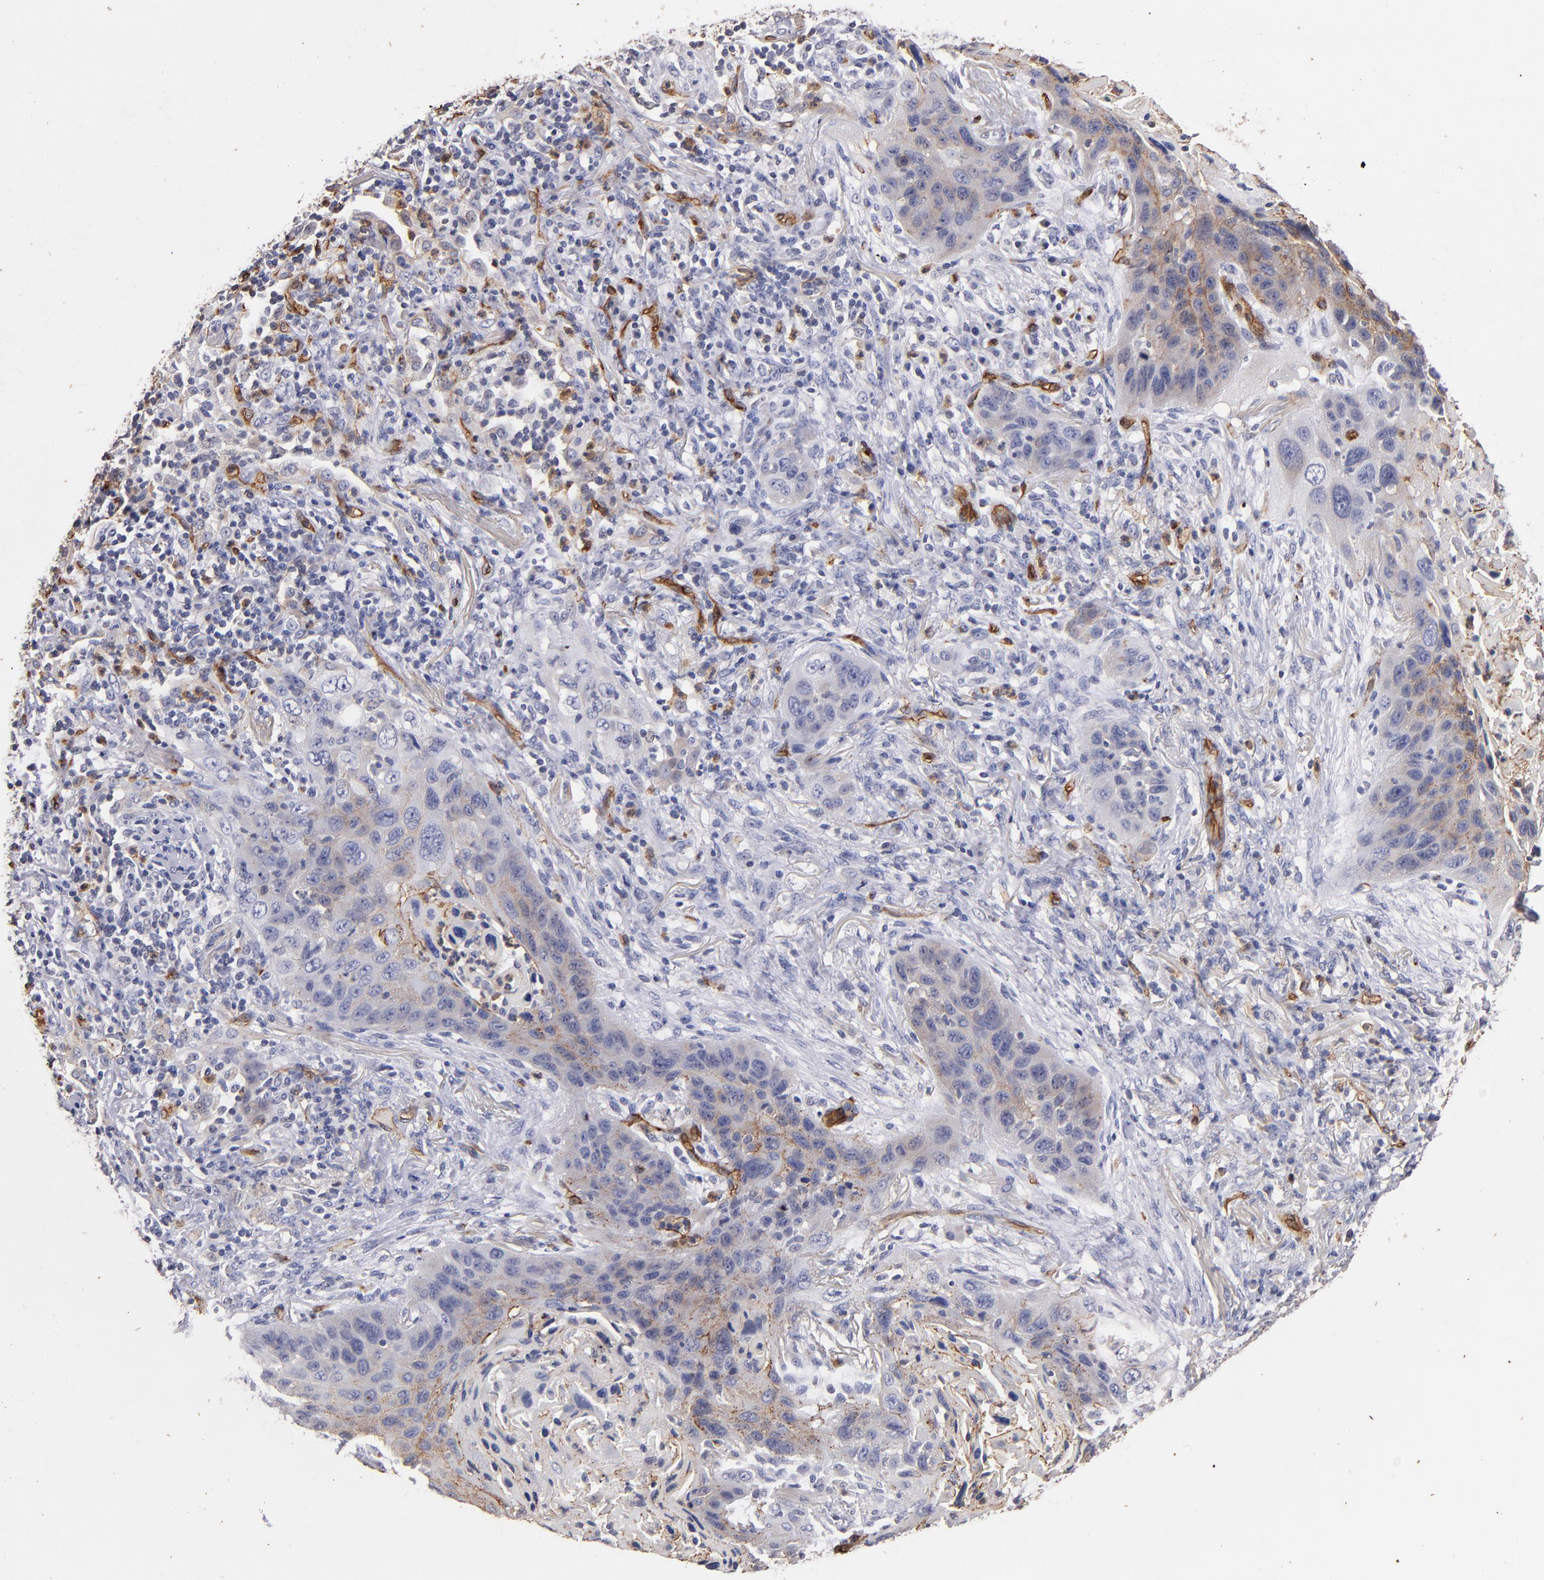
{"staining": {"intensity": "moderate", "quantity": "<25%", "location": "cytoplasmic/membranous"}, "tissue": "lung cancer", "cell_type": "Tumor cells", "image_type": "cancer", "snomed": [{"axis": "morphology", "description": "Squamous cell carcinoma, NOS"}, {"axis": "topography", "description": "Lung"}], "caption": "Protein positivity by IHC exhibits moderate cytoplasmic/membranous expression in approximately <25% of tumor cells in squamous cell carcinoma (lung).", "gene": "CLDN5", "patient": {"sex": "female", "age": 67}}